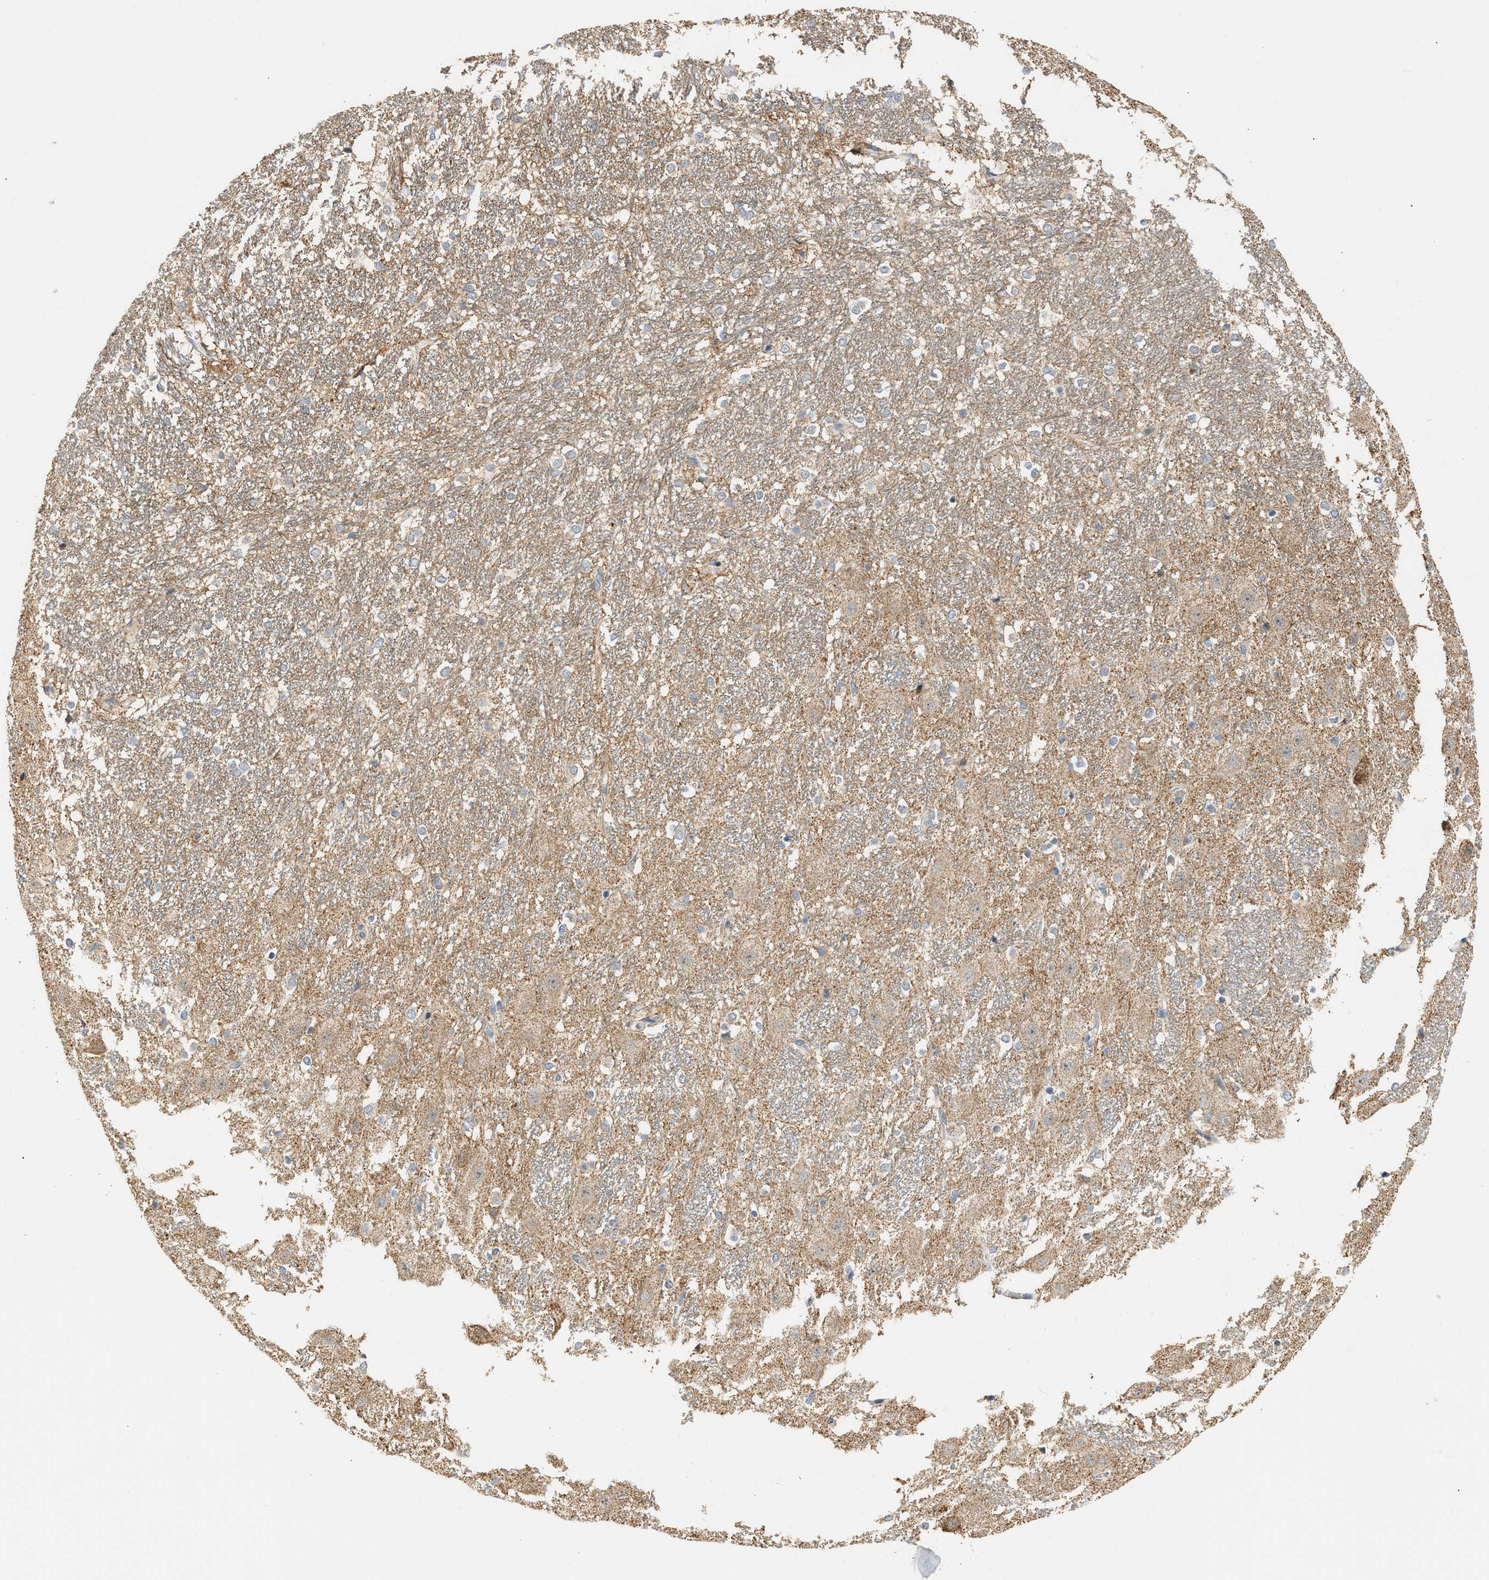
{"staining": {"intensity": "weak", "quantity": "<25%", "location": "cytoplasmic/membranous"}, "tissue": "hippocampus", "cell_type": "Glial cells", "image_type": "normal", "snomed": [{"axis": "morphology", "description": "Normal tissue, NOS"}, {"axis": "topography", "description": "Hippocampus"}], "caption": "Hippocampus stained for a protein using immunohistochemistry (IHC) demonstrates no staining glial cells.", "gene": "DEPTOR", "patient": {"sex": "female", "age": 19}}